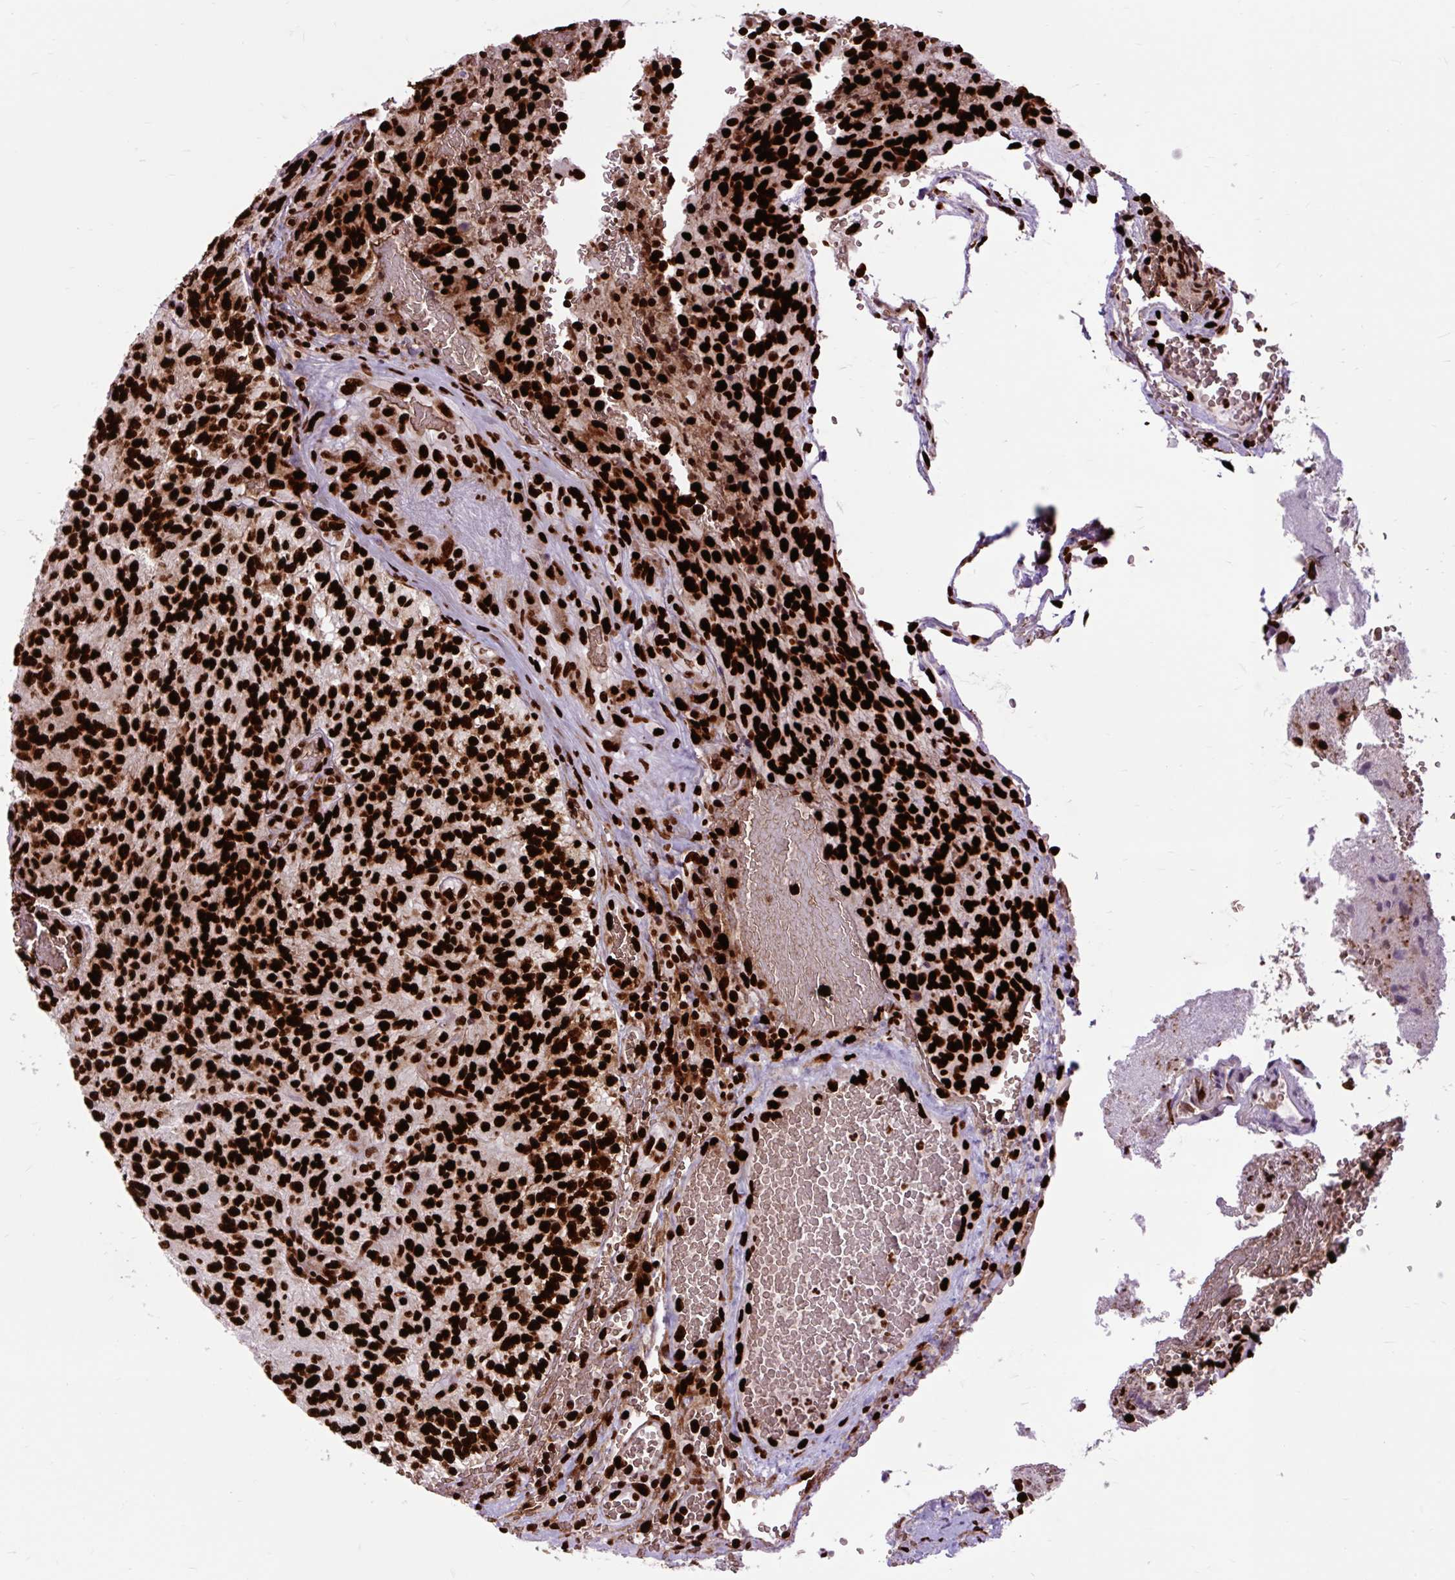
{"staining": {"intensity": "strong", "quantity": ">75%", "location": "nuclear"}, "tissue": "glioma", "cell_type": "Tumor cells", "image_type": "cancer", "snomed": [{"axis": "morphology", "description": "Normal tissue, NOS"}, {"axis": "morphology", "description": "Glioma, malignant, High grade"}, {"axis": "topography", "description": "Cerebral cortex"}], "caption": "Protein staining demonstrates strong nuclear staining in about >75% of tumor cells in malignant high-grade glioma.", "gene": "FUS", "patient": {"sex": "male", "age": 56}}